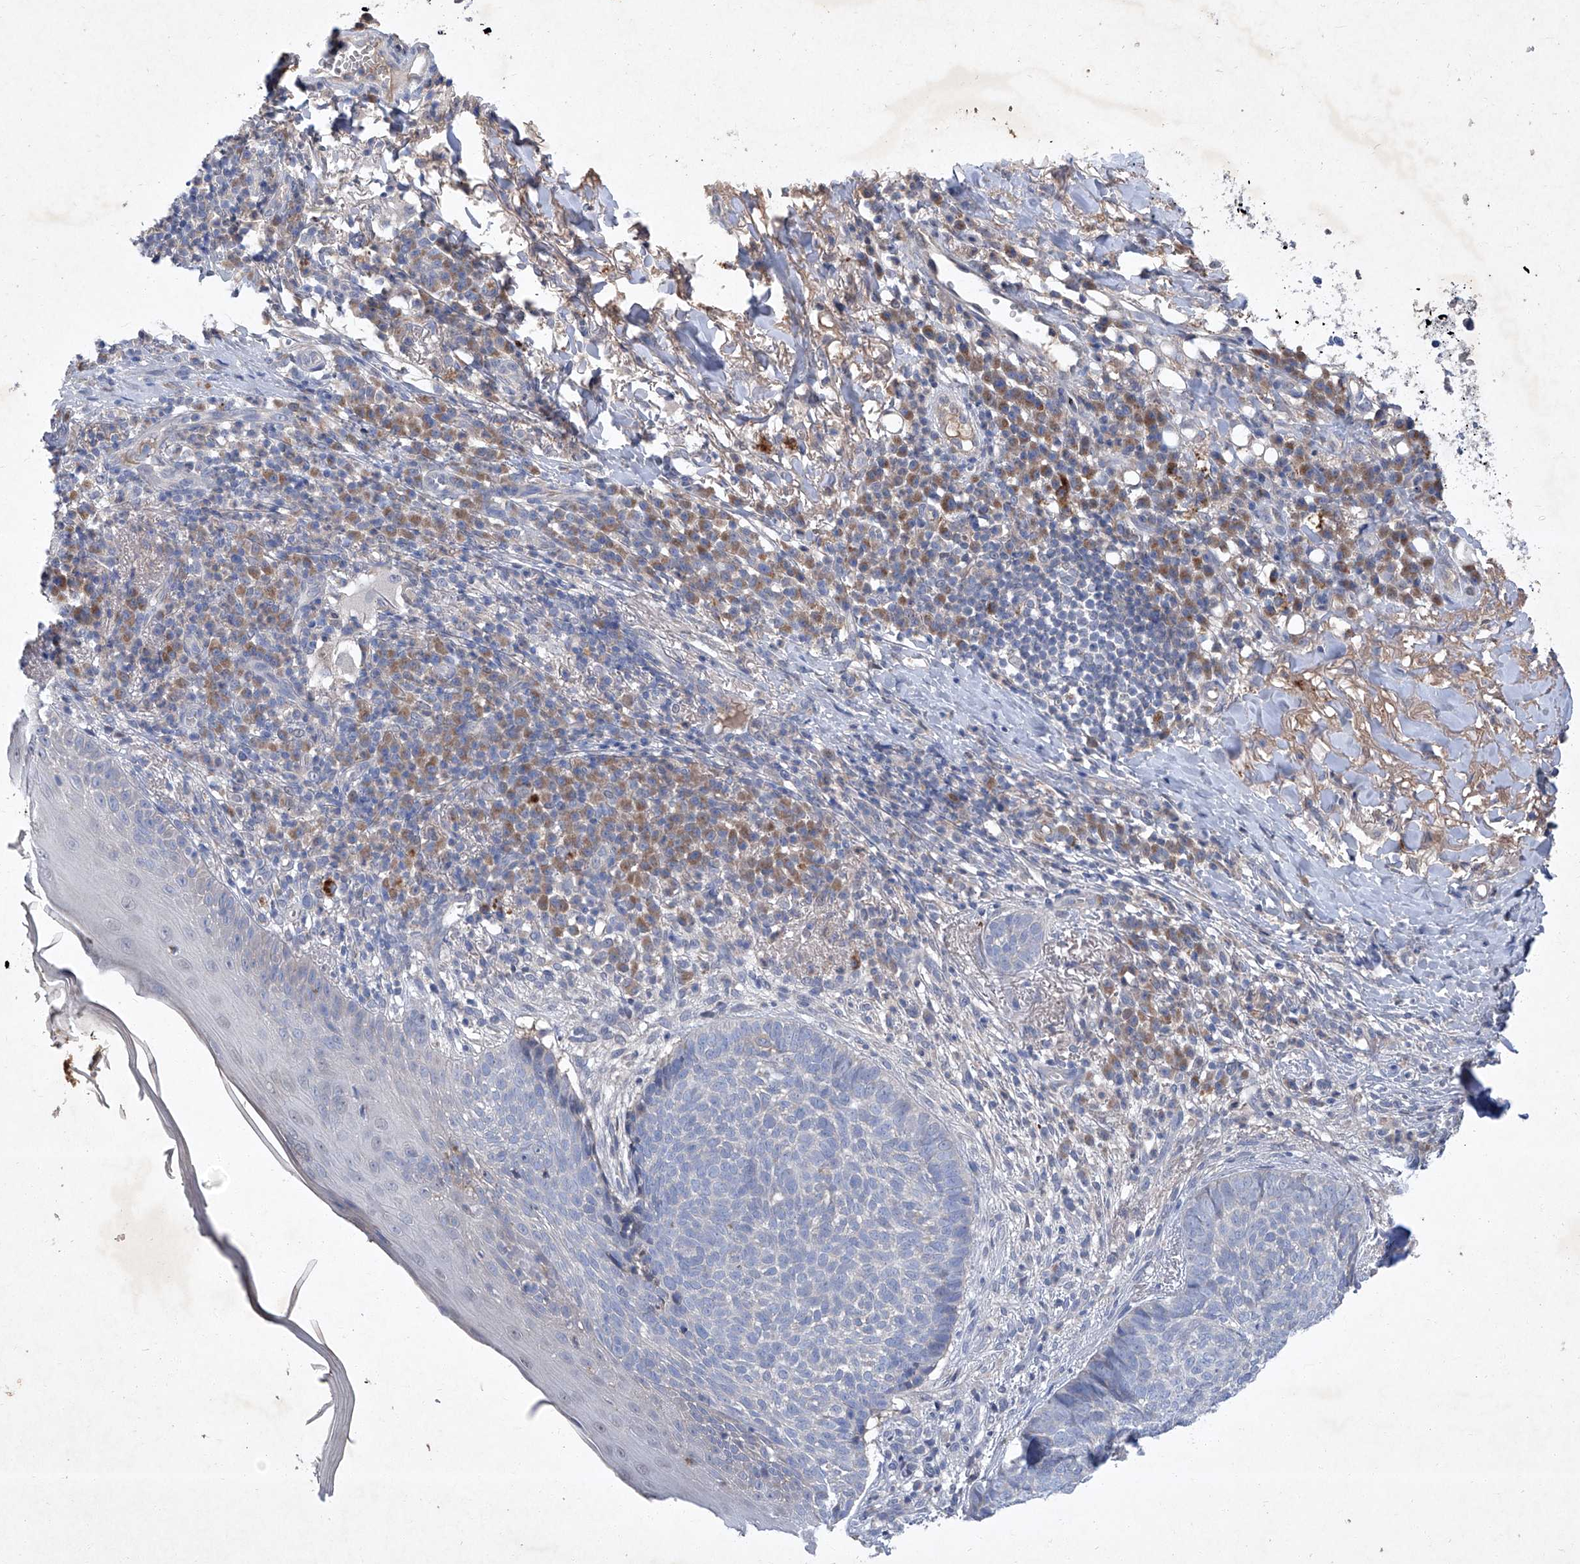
{"staining": {"intensity": "negative", "quantity": "none", "location": "none"}, "tissue": "skin cancer", "cell_type": "Tumor cells", "image_type": "cancer", "snomed": [{"axis": "morphology", "description": "Basal cell carcinoma"}, {"axis": "topography", "description": "Skin"}], "caption": "Image shows no significant protein positivity in tumor cells of skin cancer.", "gene": "SBK2", "patient": {"sex": "male", "age": 85}}